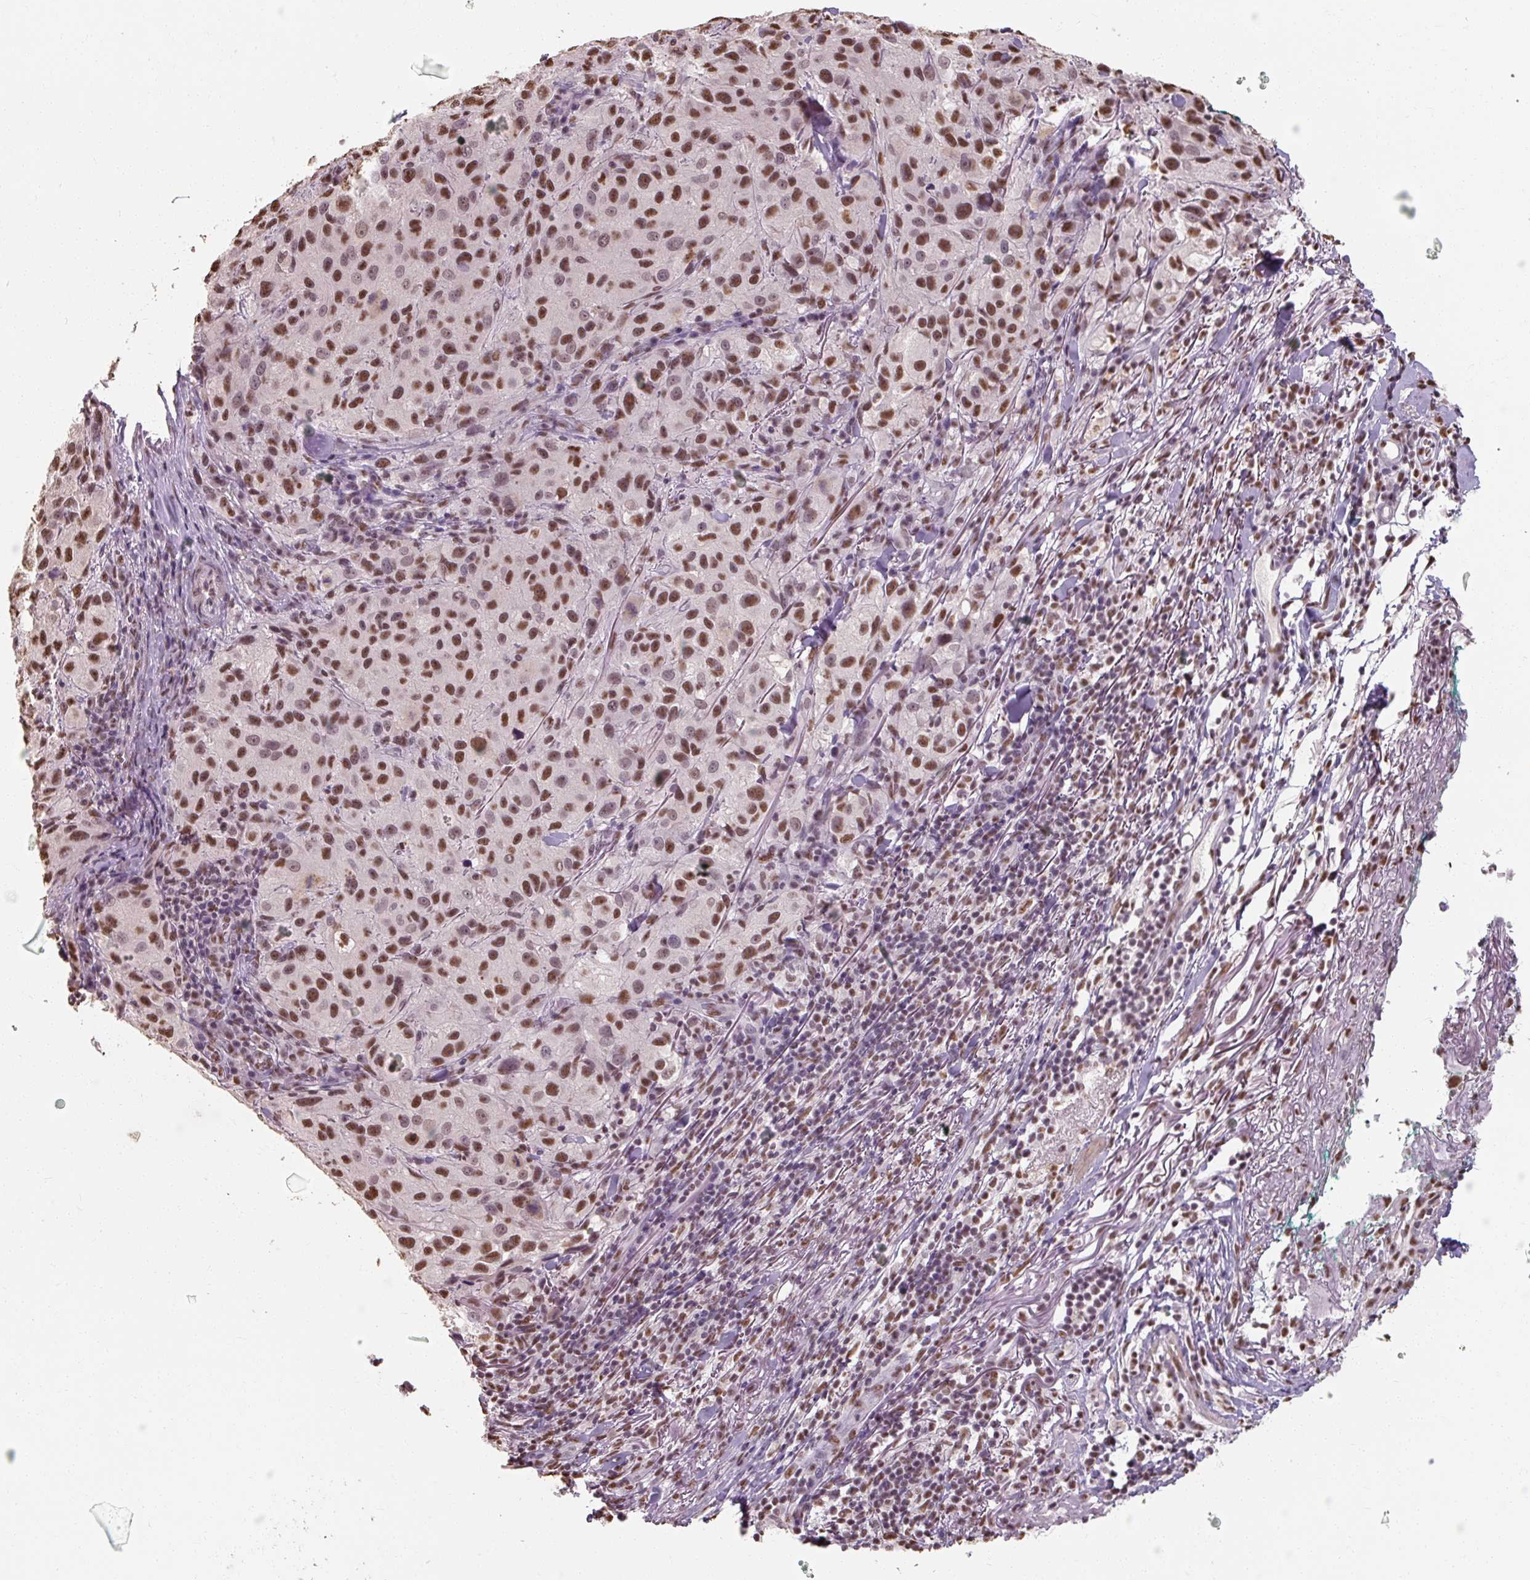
{"staining": {"intensity": "strong", "quantity": ">75%", "location": "nuclear"}, "tissue": "melanoma", "cell_type": "Tumor cells", "image_type": "cancer", "snomed": [{"axis": "morphology", "description": "Necrosis, NOS"}, {"axis": "morphology", "description": "Malignant melanoma, NOS"}, {"axis": "topography", "description": "Skin"}], "caption": "Immunohistochemical staining of melanoma demonstrates strong nuclear protein expression in about >75% of tumor cells.", "gene": "ZFTRAF1", "patient": {"sex": "female", "age": 87}}